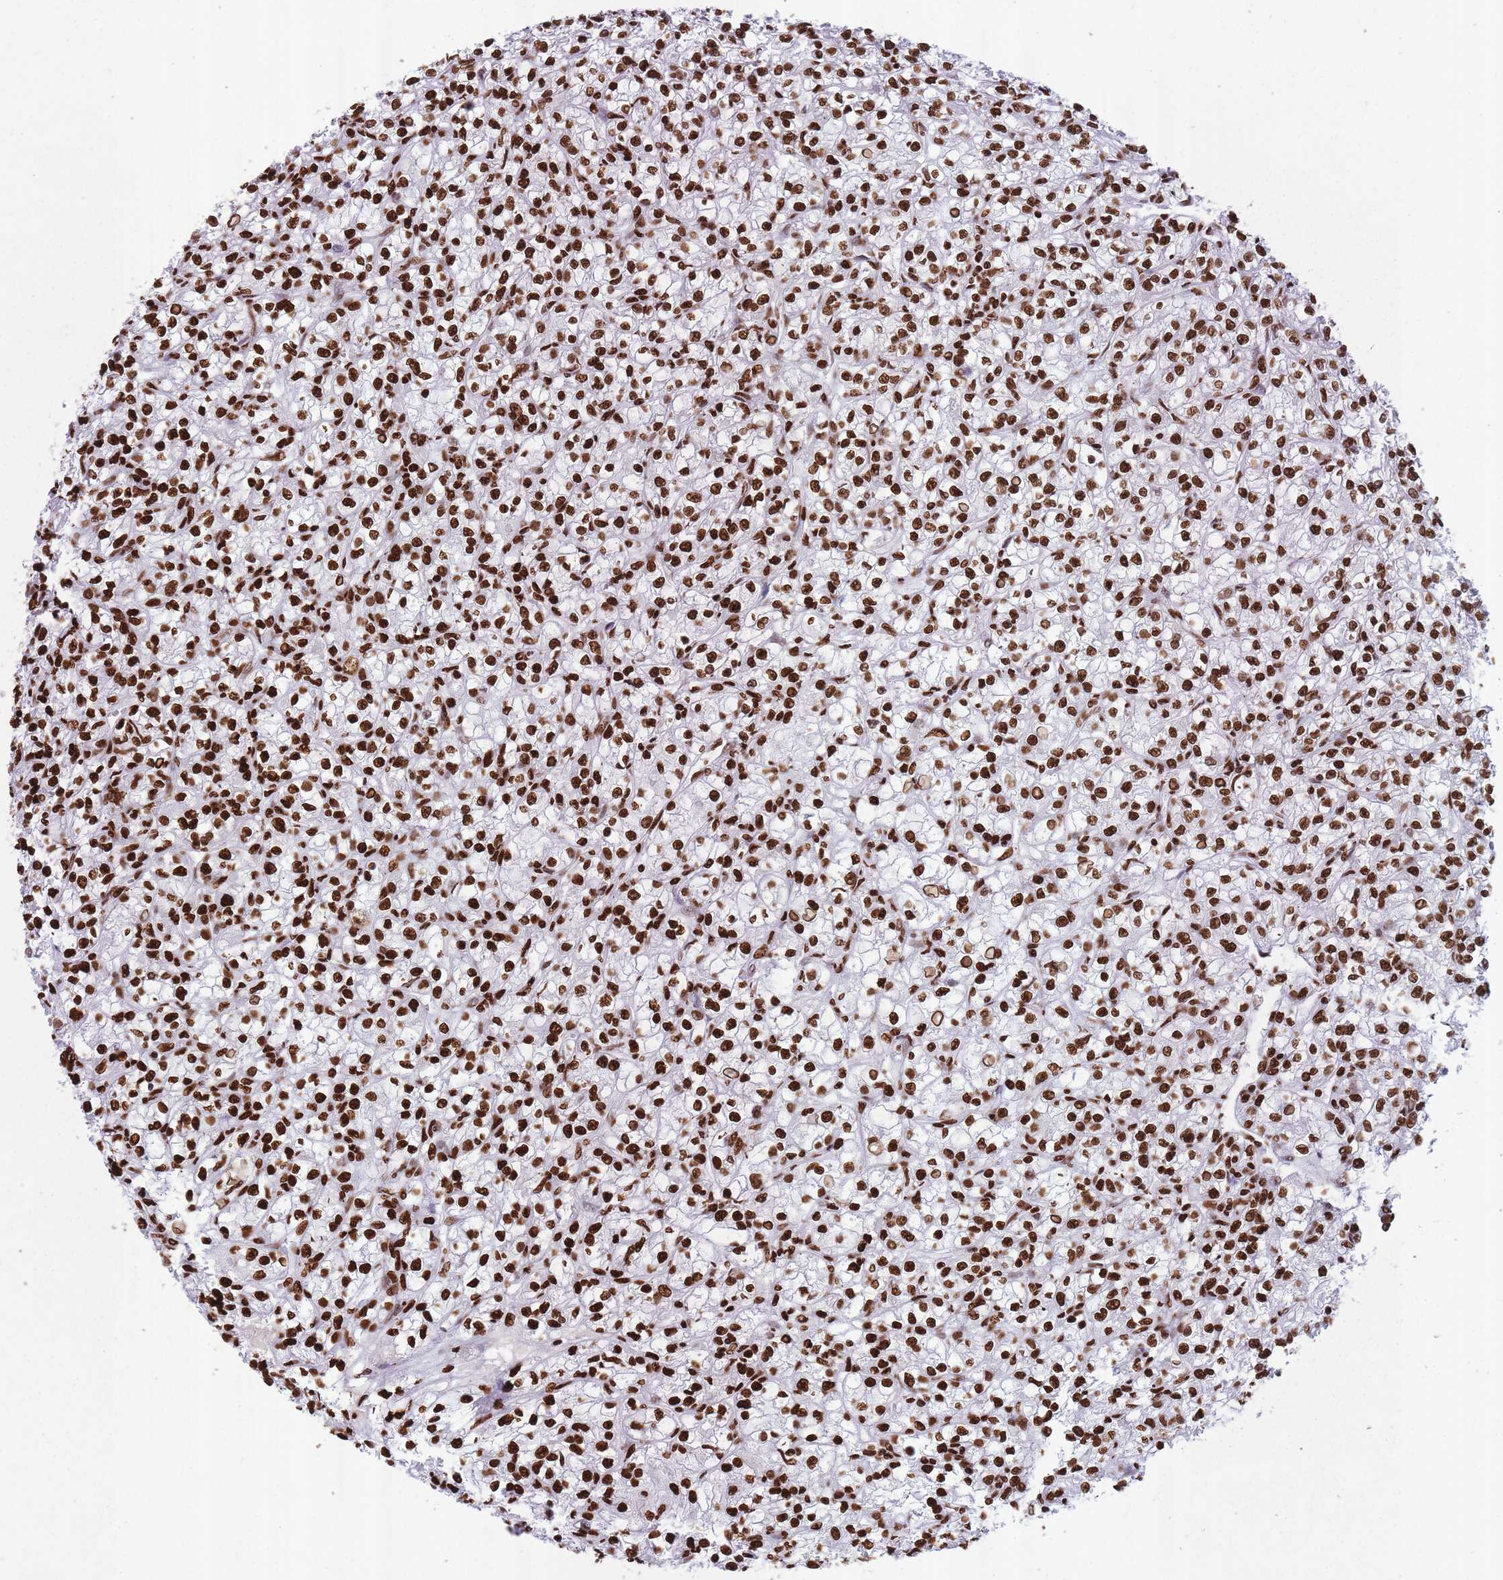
{"staining": {"intensity": "strong", "quantity": ">75%", "location": "nuclear"}, "tissue": "renal cancer", "cell_type": "Tumor cells", "image_type": "cancer", "snomed": [{"axis": "morphology", "description": "Adenocarcinoma, NOS"}, {"axis": "topography", "description": "Kidney"}], "caption": "Immunohistochemical staining of human renal cancer (adenocarcinoma) shows high levels of strong nuclear protein expression in approximately >75% of tumor cells. The staining is performed using DAB brown chromogen to label protein expression. The nuclei are counter-stained blue using hematoxylin.", "gene": "HNRNPUL1", "patient": {"sex": "female", "age": 59}}